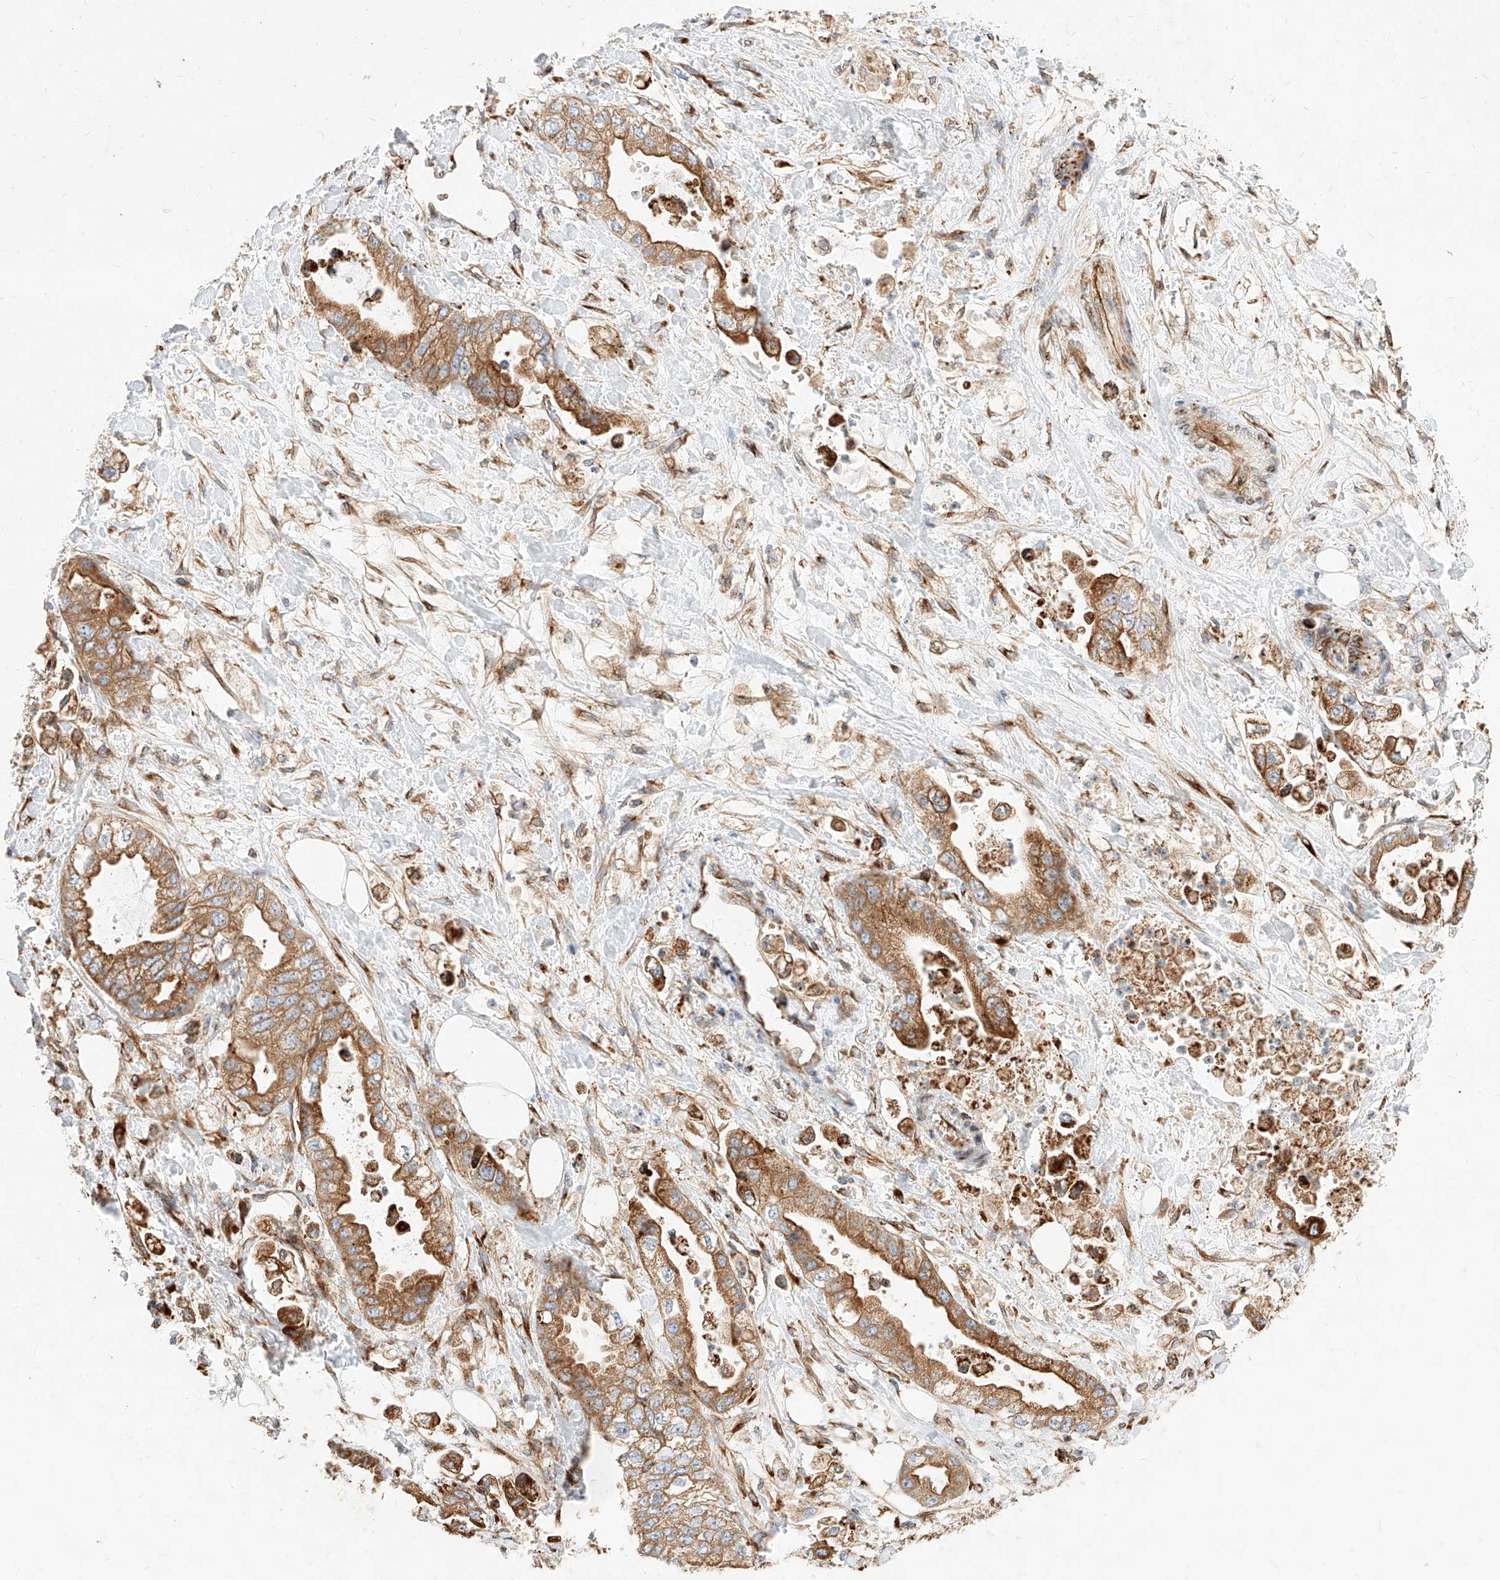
{"staining": {"intensity": "strong", "quantity": ">75%", "location": "cytoplasmic/membranous"}, "tissue": "stomach cancer", "cell_type": "Tumor cells", "image_type": "cancer", "snomed": [{"axis": "morphology", "description": "Adenocarcinoma, NOS"}, {"axis": "topography", "description": "Stomach"}], "caption": "Immunohistochemistry photomicrograph of human stomach cancer stained for a protein (brown), which shows high levels of strong cytoplasmic/membranous positivity in approximately >75% of tumor cells.", "gene": "CSGALNACT2", "patient": {"sex": "male", "age": 62}}